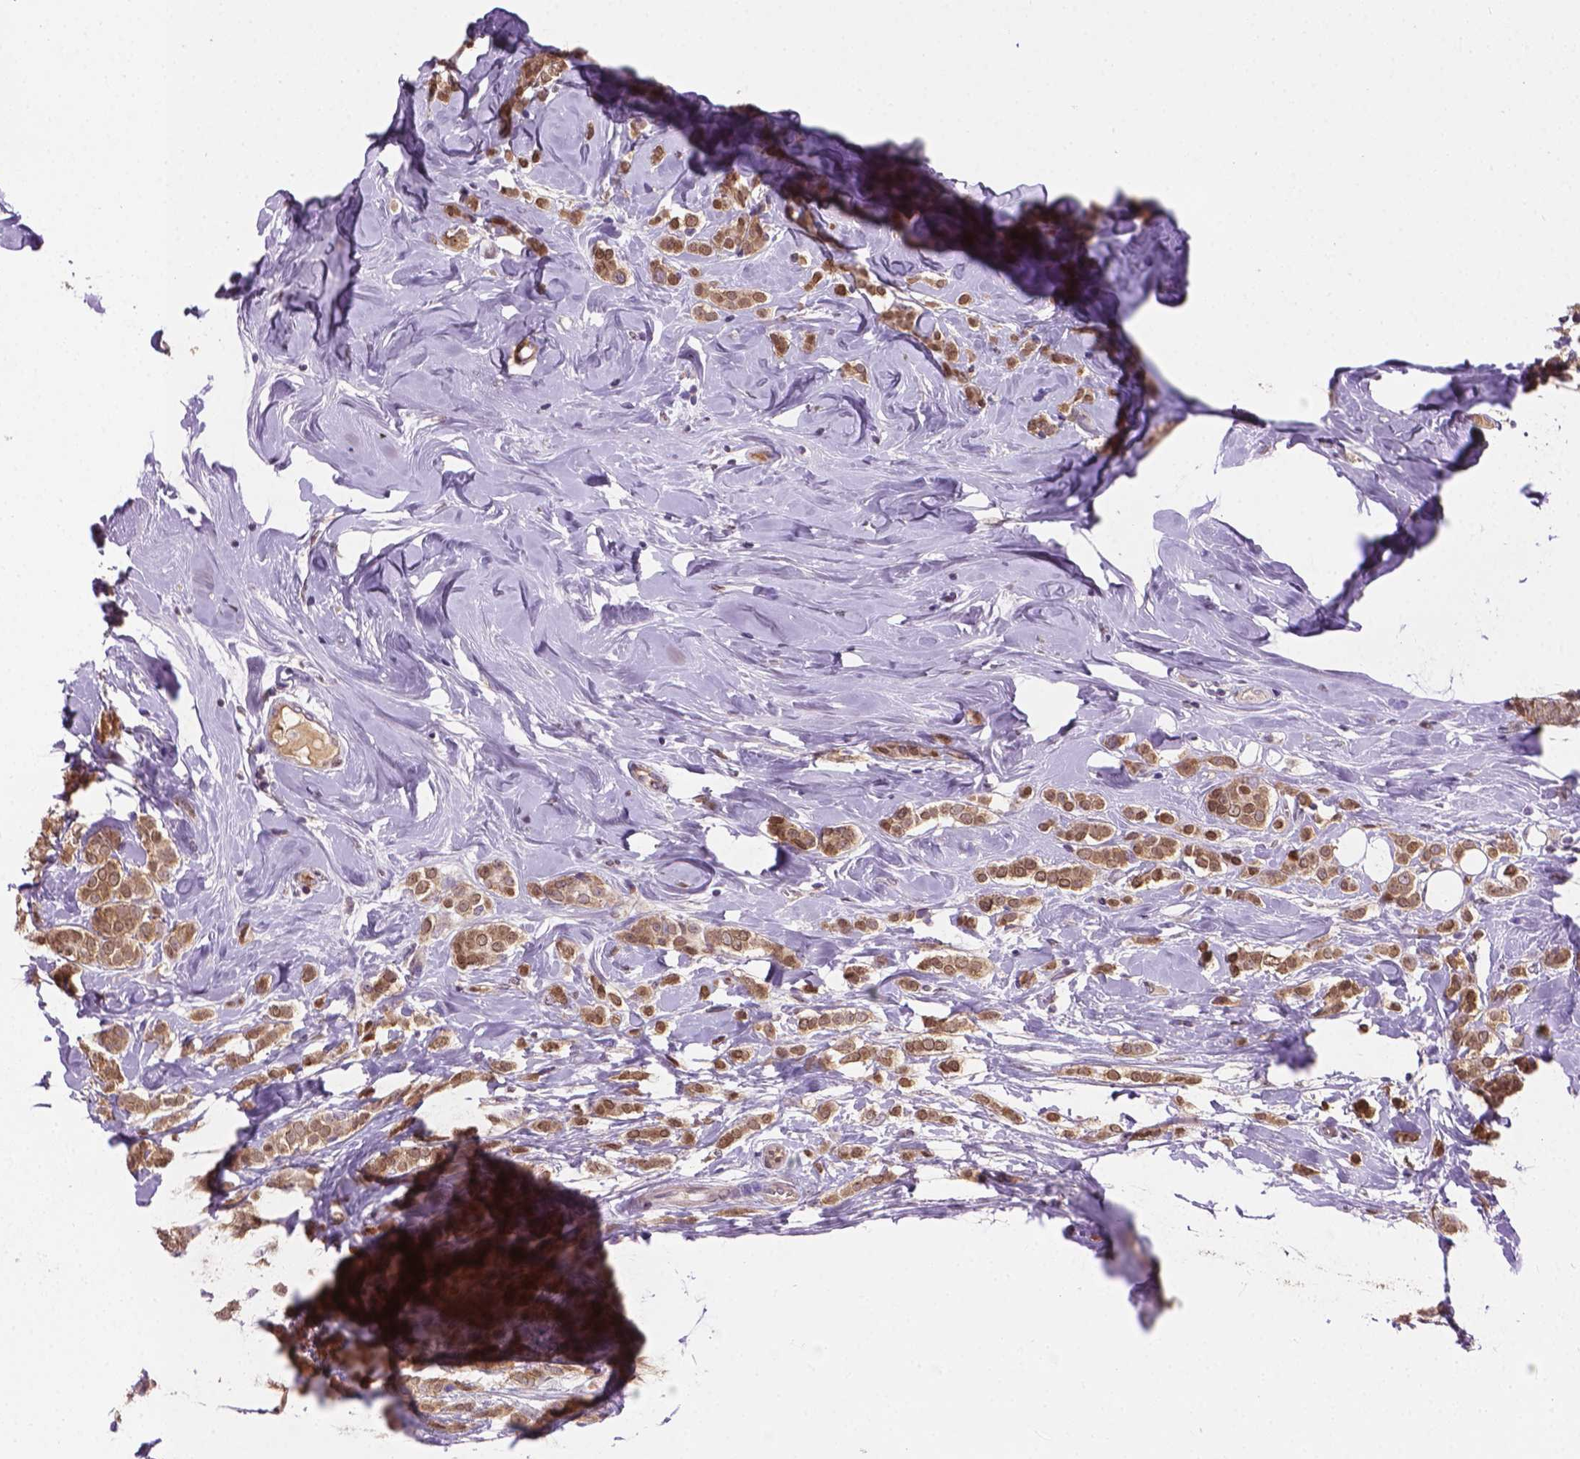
{"staining": {"intensity": "weak", "quantity": ">75%", "location": "cytoplasmic/membranous,nuclear"}, "tissue": "breast cancer", "cell_type": "Tumor cells", "image_type": "cancer", "snomed": [{"axis": "morphology", "description": "Lobular carcinoma"}, {"axis": "topography", "description": "Breast"}], "caption": "Human lobular carcinoma (breast) stained for a protein (brown) reveals weak cytoplasmic/membranous and nuclear positive positivity in approximately >75% of tumor cells.", "gene": "IRF6", "patient": {"sex": "female", "age": 49}}